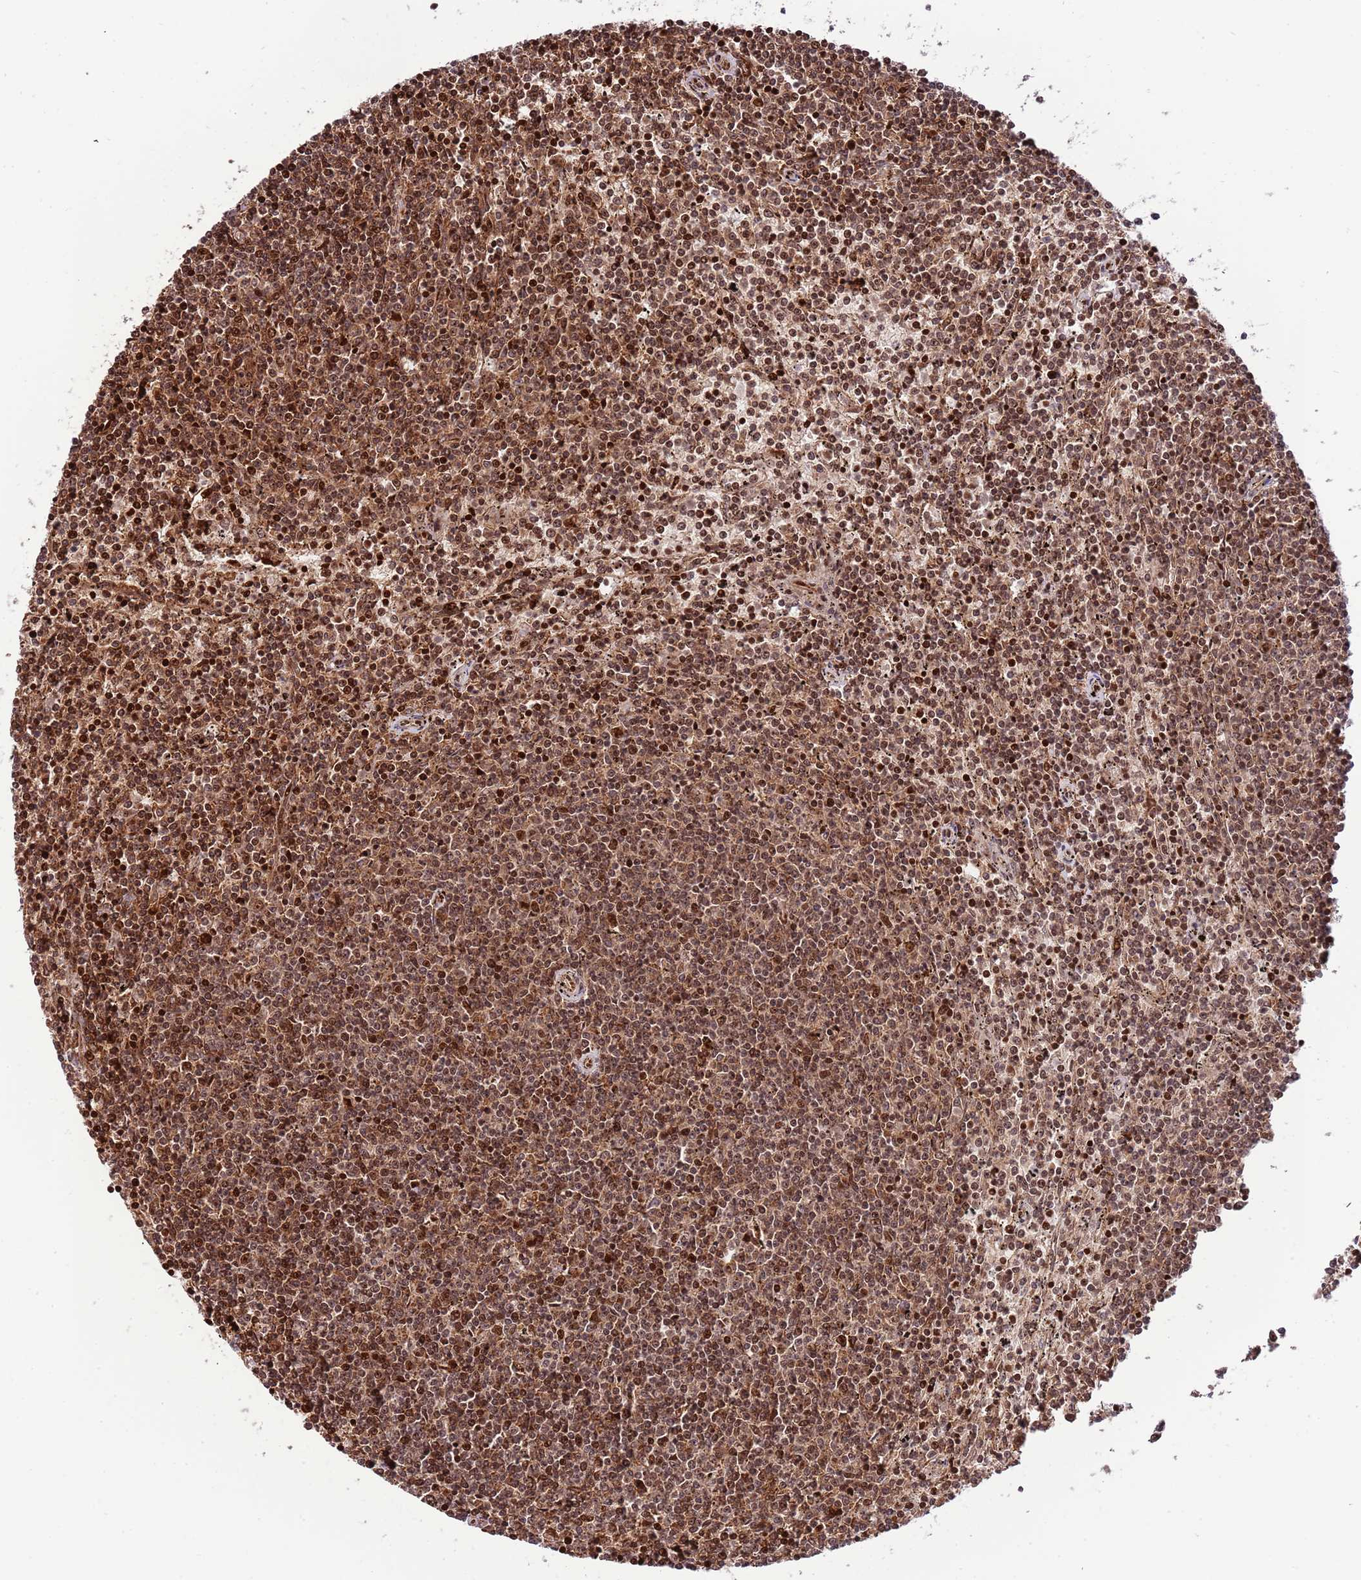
{"staining": {"intensity": "moderate", "quantity": ">75%", "location": "cytoplasmic/membranous,nuclear"}, "tissue": "lymphoma", "cell_type": "Tumor cells", "image_type": "cancer", "snomed": [{"axis": "morphology", "description": "Malignant lymphoma, non-Hodgkin's type, Low grade"}, {"axis": "topography", "description": "Spleen"}], "caption": "There is medium levels of moderate cytoplasmic/membranous and nuclear expression in tumor cells of low-grade malignant lymphoma, non-Hodgkin's type, as demonstrated by immunohistochemical staining (brown color).", "gene": "RIF1", "patient": {"sex": "female", "age": 50}}